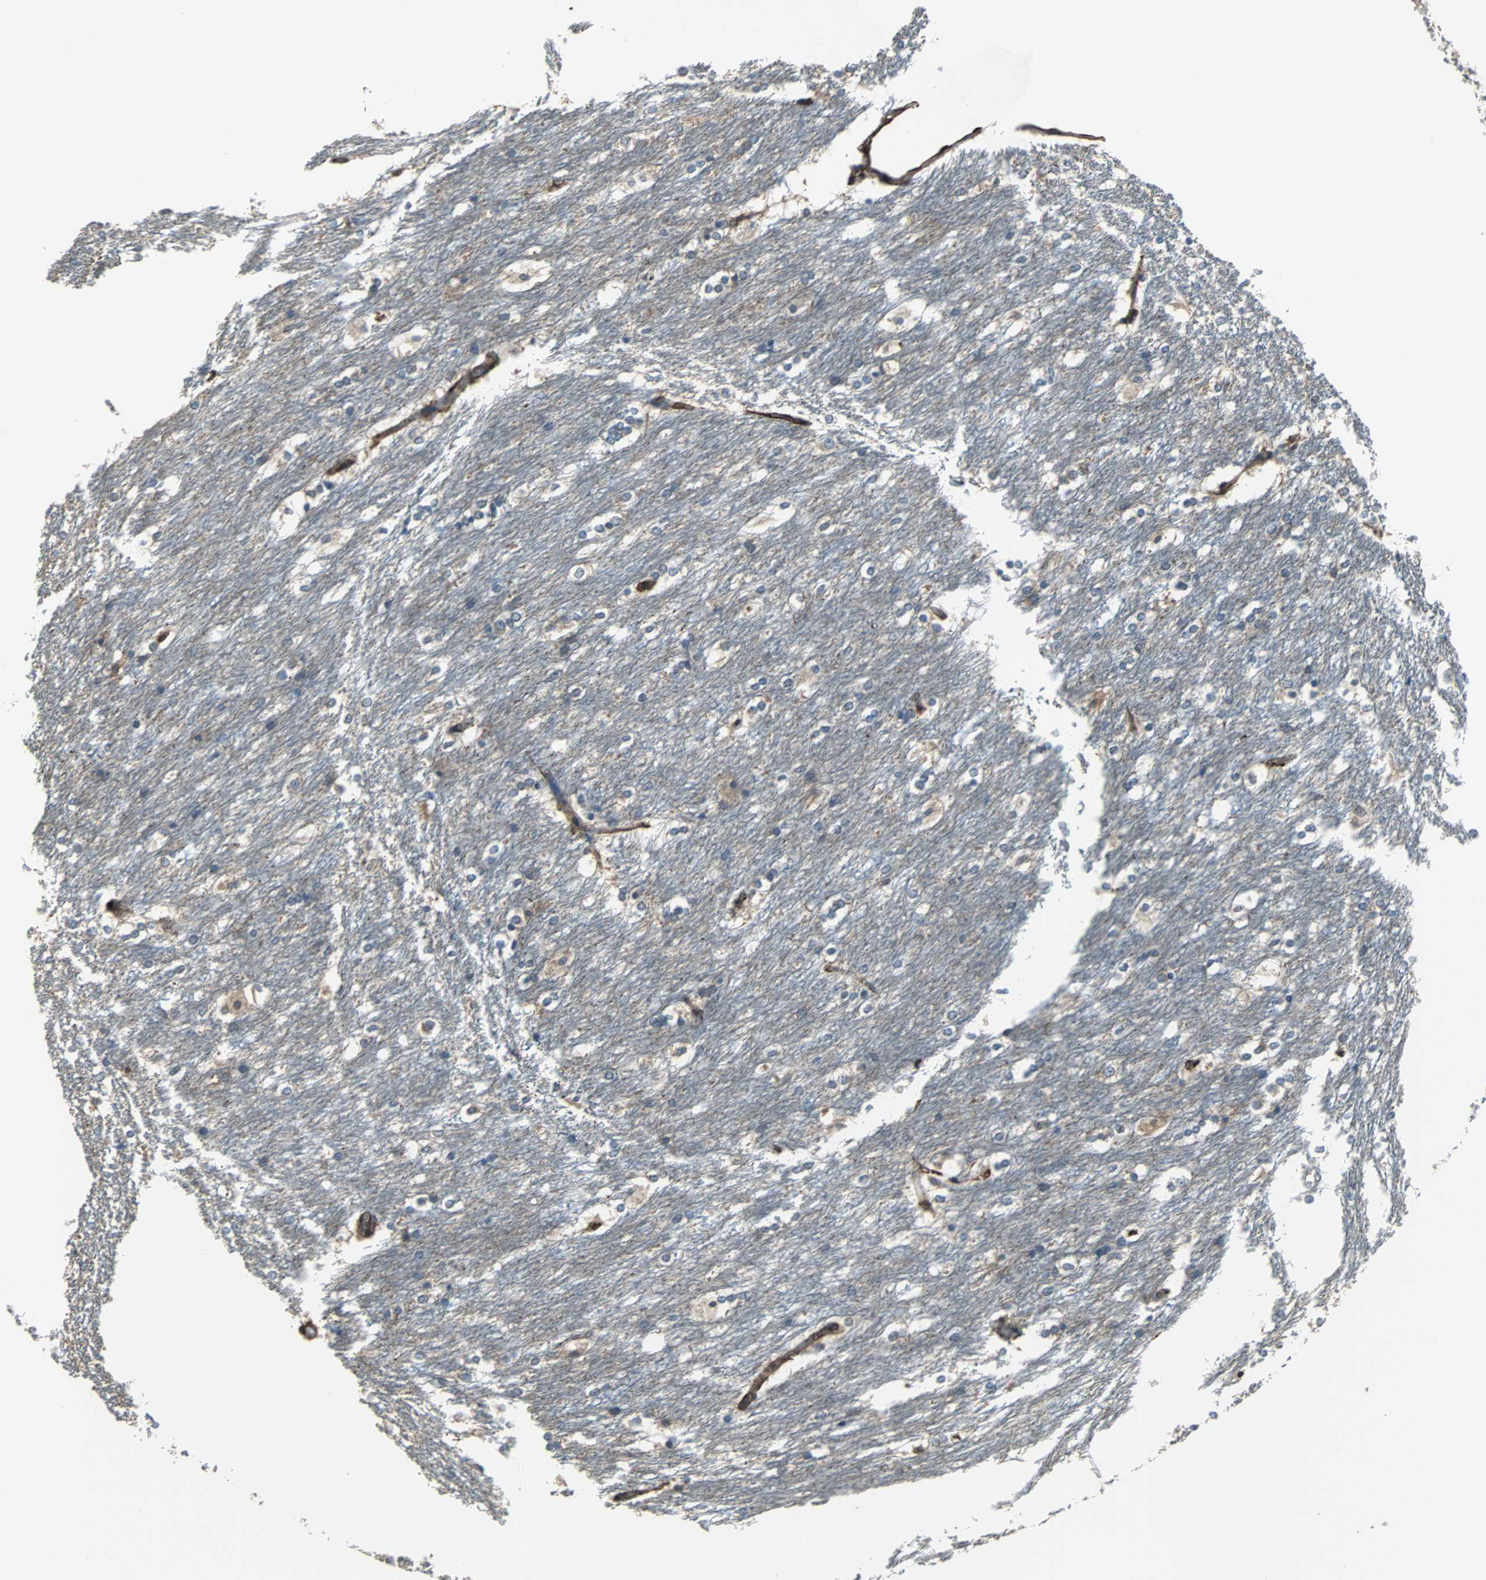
{"staining": {"intensity": "moderate", "quantity": "25%-75%", "location": "cytoplasmic/membranous"}, "tissue": "caudate", "cell_type": "Glial cells", "image_type": "normal", "snomed": [{"axis": "morphology", "description": "Normal tissue, NOS"}, {"axis": "topography", "description": "Lateral ventricle wall"}], "caption": "Immunohistochemical staining of normal caudate displays 25%-75% levels of moderate cytoplasmic/membranous protein staining in about 25%-75% of glial cells.", "gene": "ACTN1", "patient": {"sex": "female", "age": 19}}